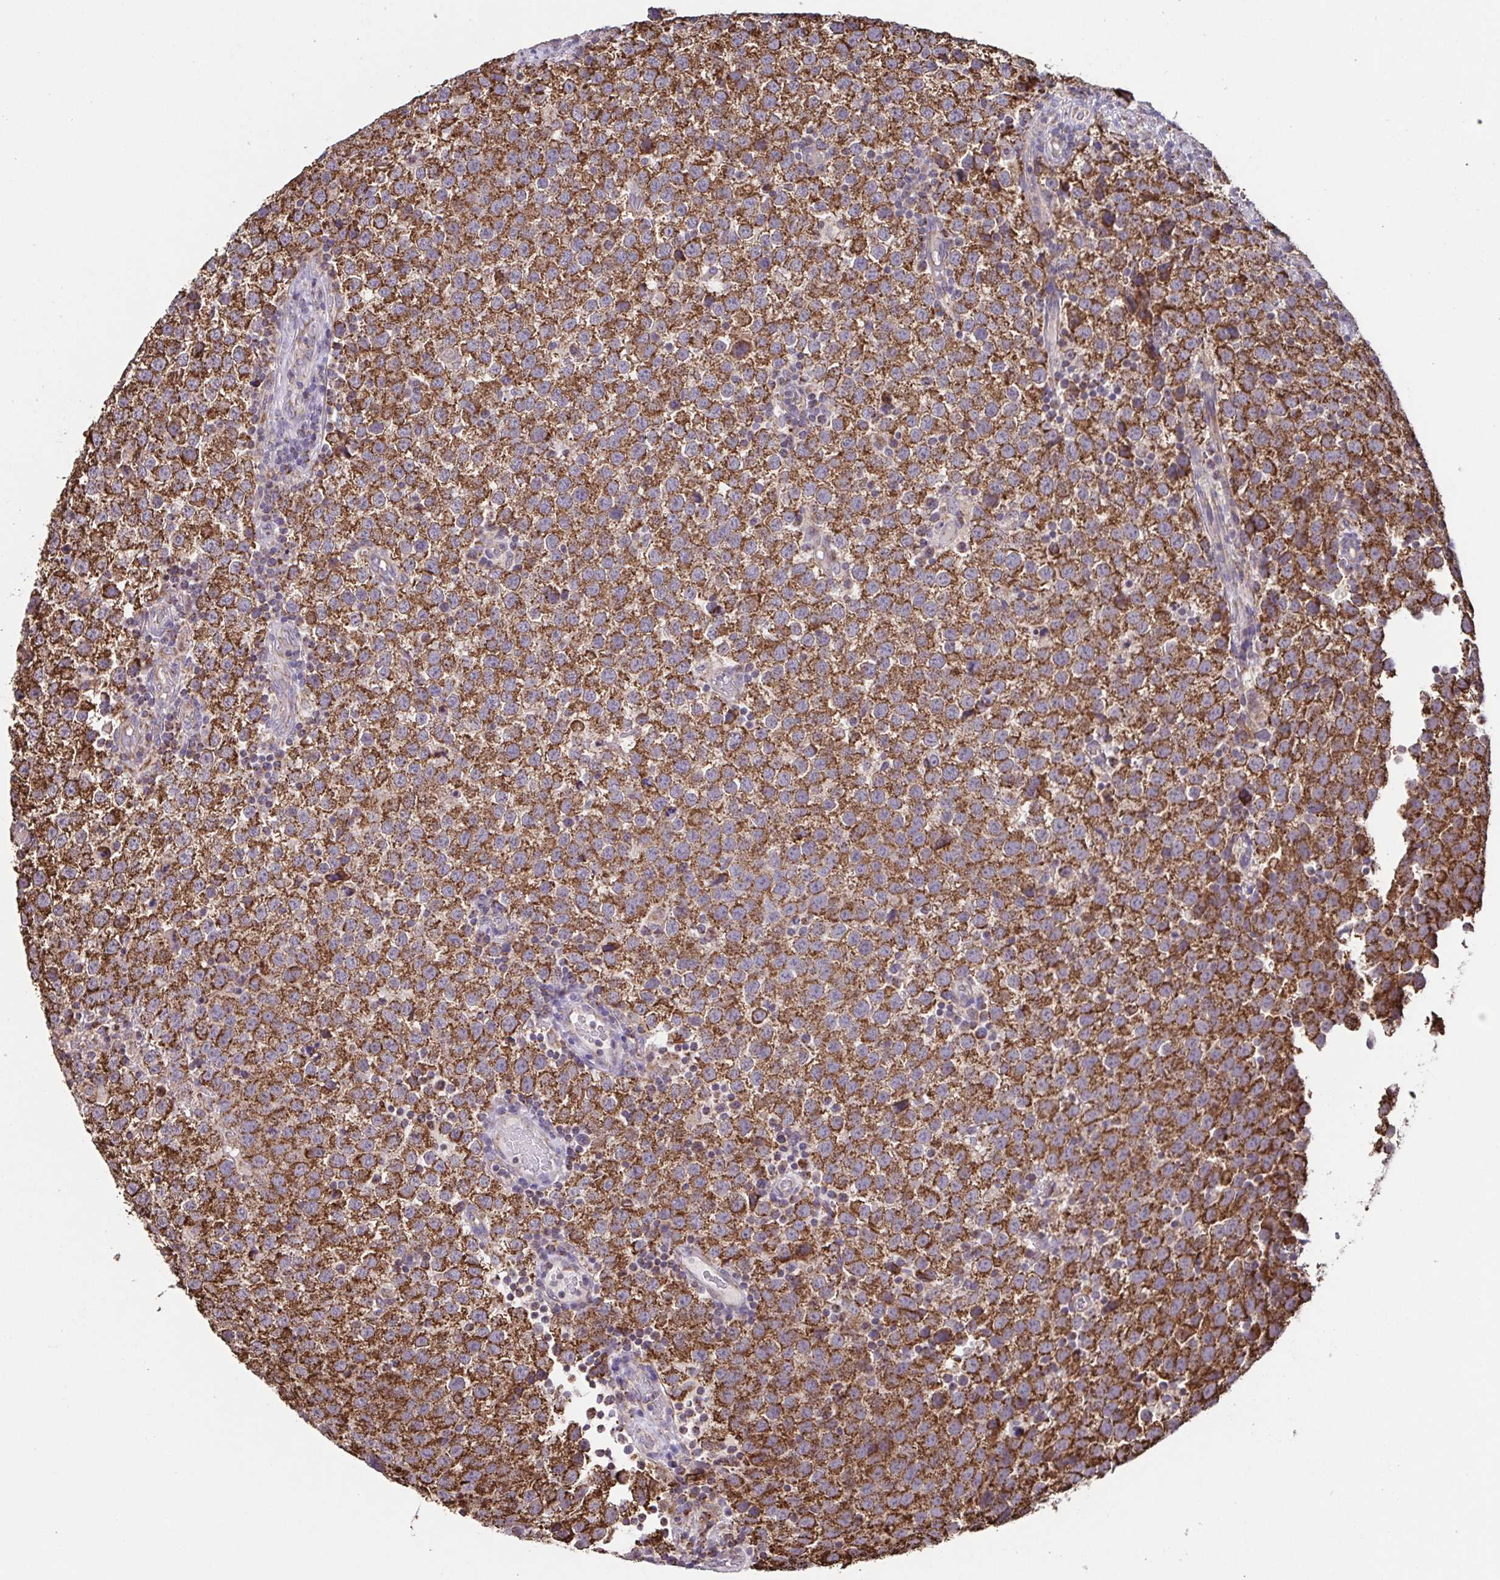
{"staining": {"intensity": "strong", "quantity": ">75%", "location": "cytoplasmic/membranous"}, "tissue": "testis cancer", "cell_type": "Tumor cells", "image_type": "cancer", "snomed": [{"axis": "morphology", "description": "Seminoma, NOS"}, {"axis": "topography", "description": "Testis"}], "caption": "A brown stain highlights strong cytoplasmic/membranous staining of a protein in human seminoma (testis) tumor cells. (DAB (3,3'-diaminobenzidine) IHC with brightfield microscopy, high magnification).", "gene": "DIP2B", "patient": {"sex": "male", "age": 34}}